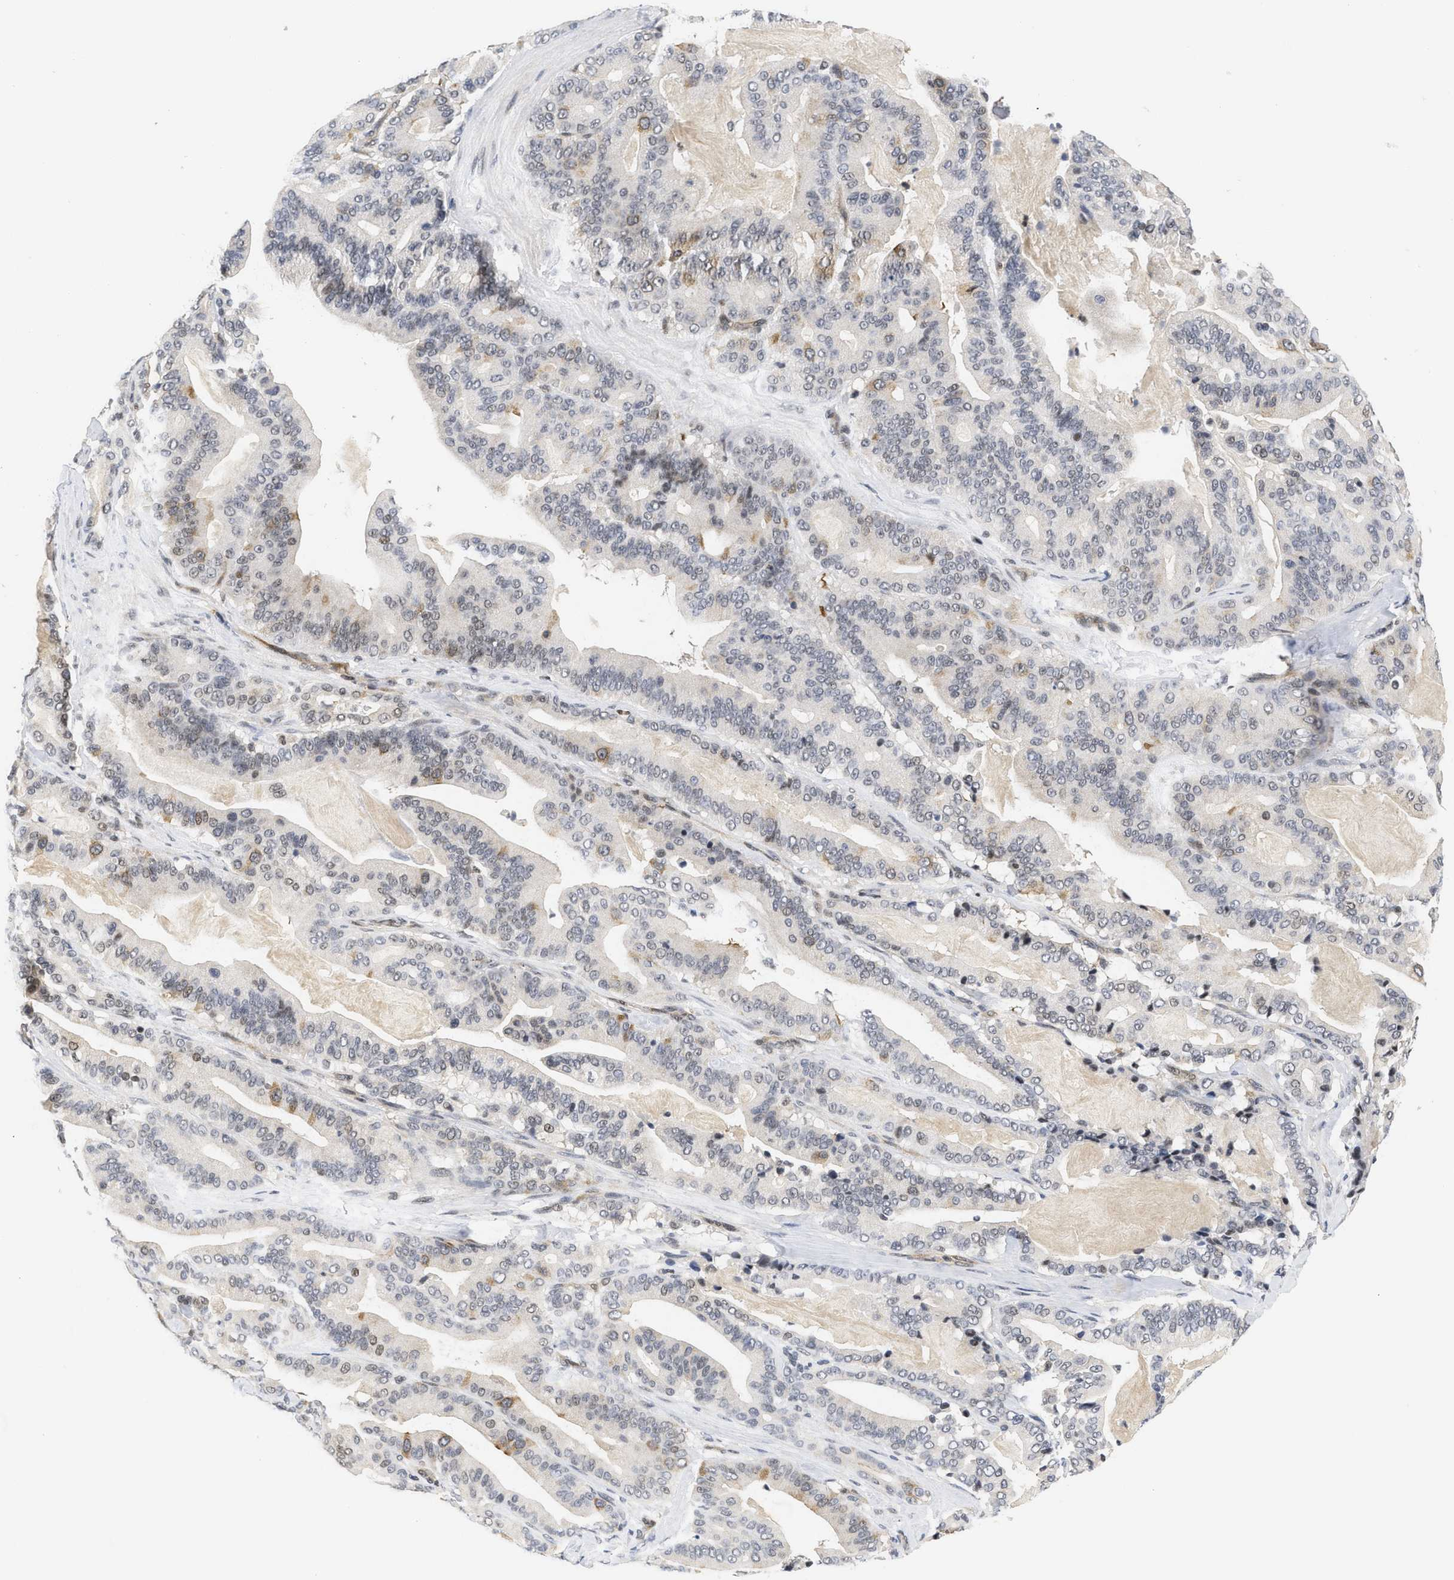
{"staining": {"intensity": "moderate", "quantity": "<25%", "location": "cytoplasmic/membranous"}, "tissue": "pancreatic cancer", "cell_type": "Tumor cells", "image_type": "cancer", "snomed": [{"axis": "morphology", "description": "Adenocarcinoma, NOS"}, {"axis": "topography", "description": "Pancreas"}], "caption": "This is a micrograph of immunohistochemistry (IHC) staining of adenocarcinoma (pancreatic), which shows moderate staining in the cytoplasmic/membranous of tumor cells.", "gene": "HIF1A", "patient": {"sex": "male", "age": 63}}